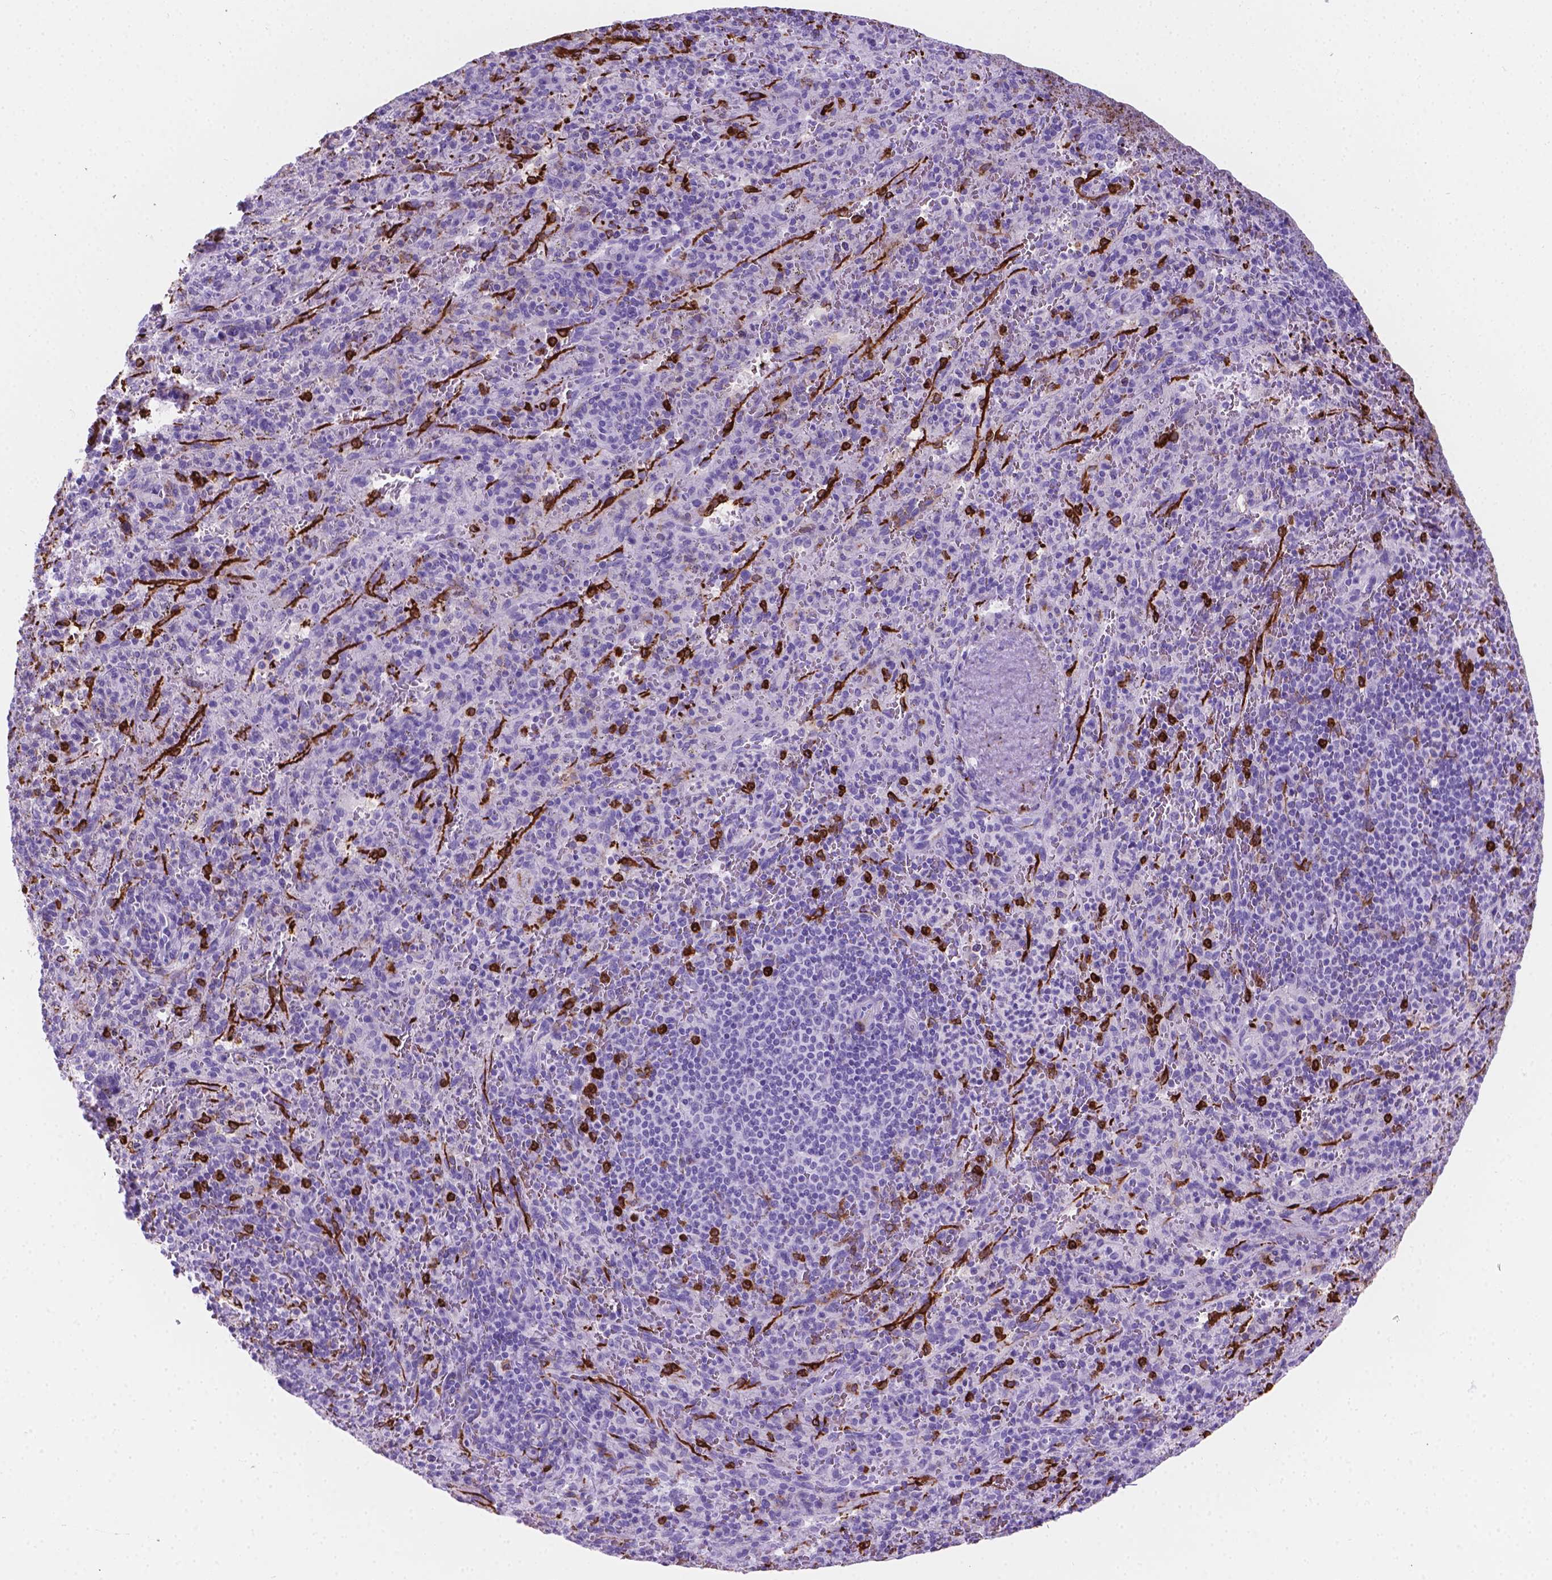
{"staining": {"intensity": "negative", "quantity": "none", "location": "none"}, "tissue": "spleen", "cell_type": "Cells in red pulp", "image_type": "normal", "snomed": [{"axis": "morphology", "description": "Normal tissue, NOS"}, {"axis": "topography", "description": "Spleen"}], "caption": "Cells in red pulp show no significant protein staining in normal spleen.", "gene": "MACF1", "patient": {"sex": "male", "age": 57}}